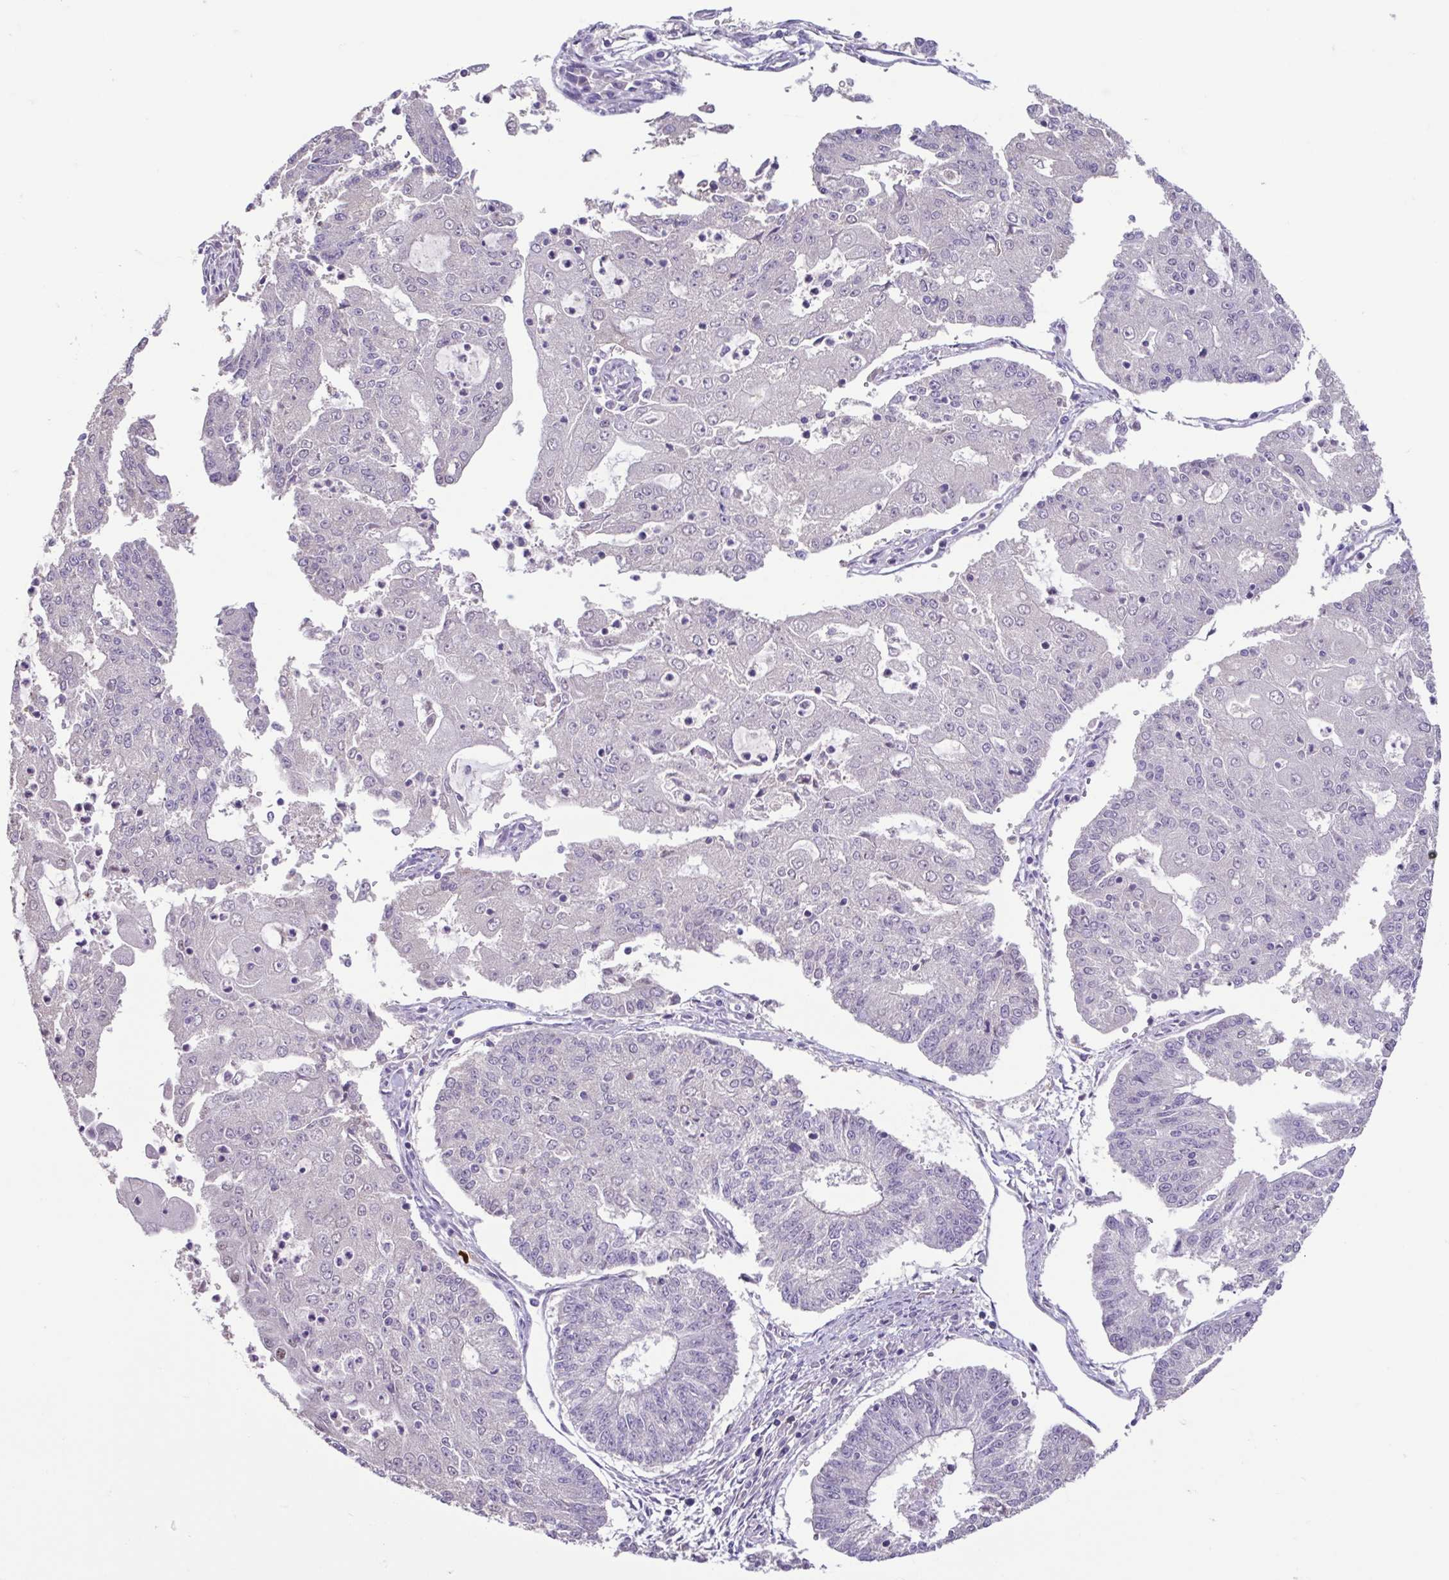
{"staining": {"intensity": "negative", "quantity": "none", "location": "none"}, "tissue": "endometrial cancer", "cell_type": "Tumor cells", "image_type": "cancer", "snomed": [{"axis": "morphology", "description": "Adenocarcinoma, NOS"}, {"axis": "topography", "description": "Endometrium"}], "caption": "DAB (3,3'-diaminobenzidine) immunohistochemical staining of endometrial cancer (adenocarcinoma) reveals no significant expression in tumor cells.", "gene": "ACTRT3", "patient": {"sex": "female", "age": 56}}